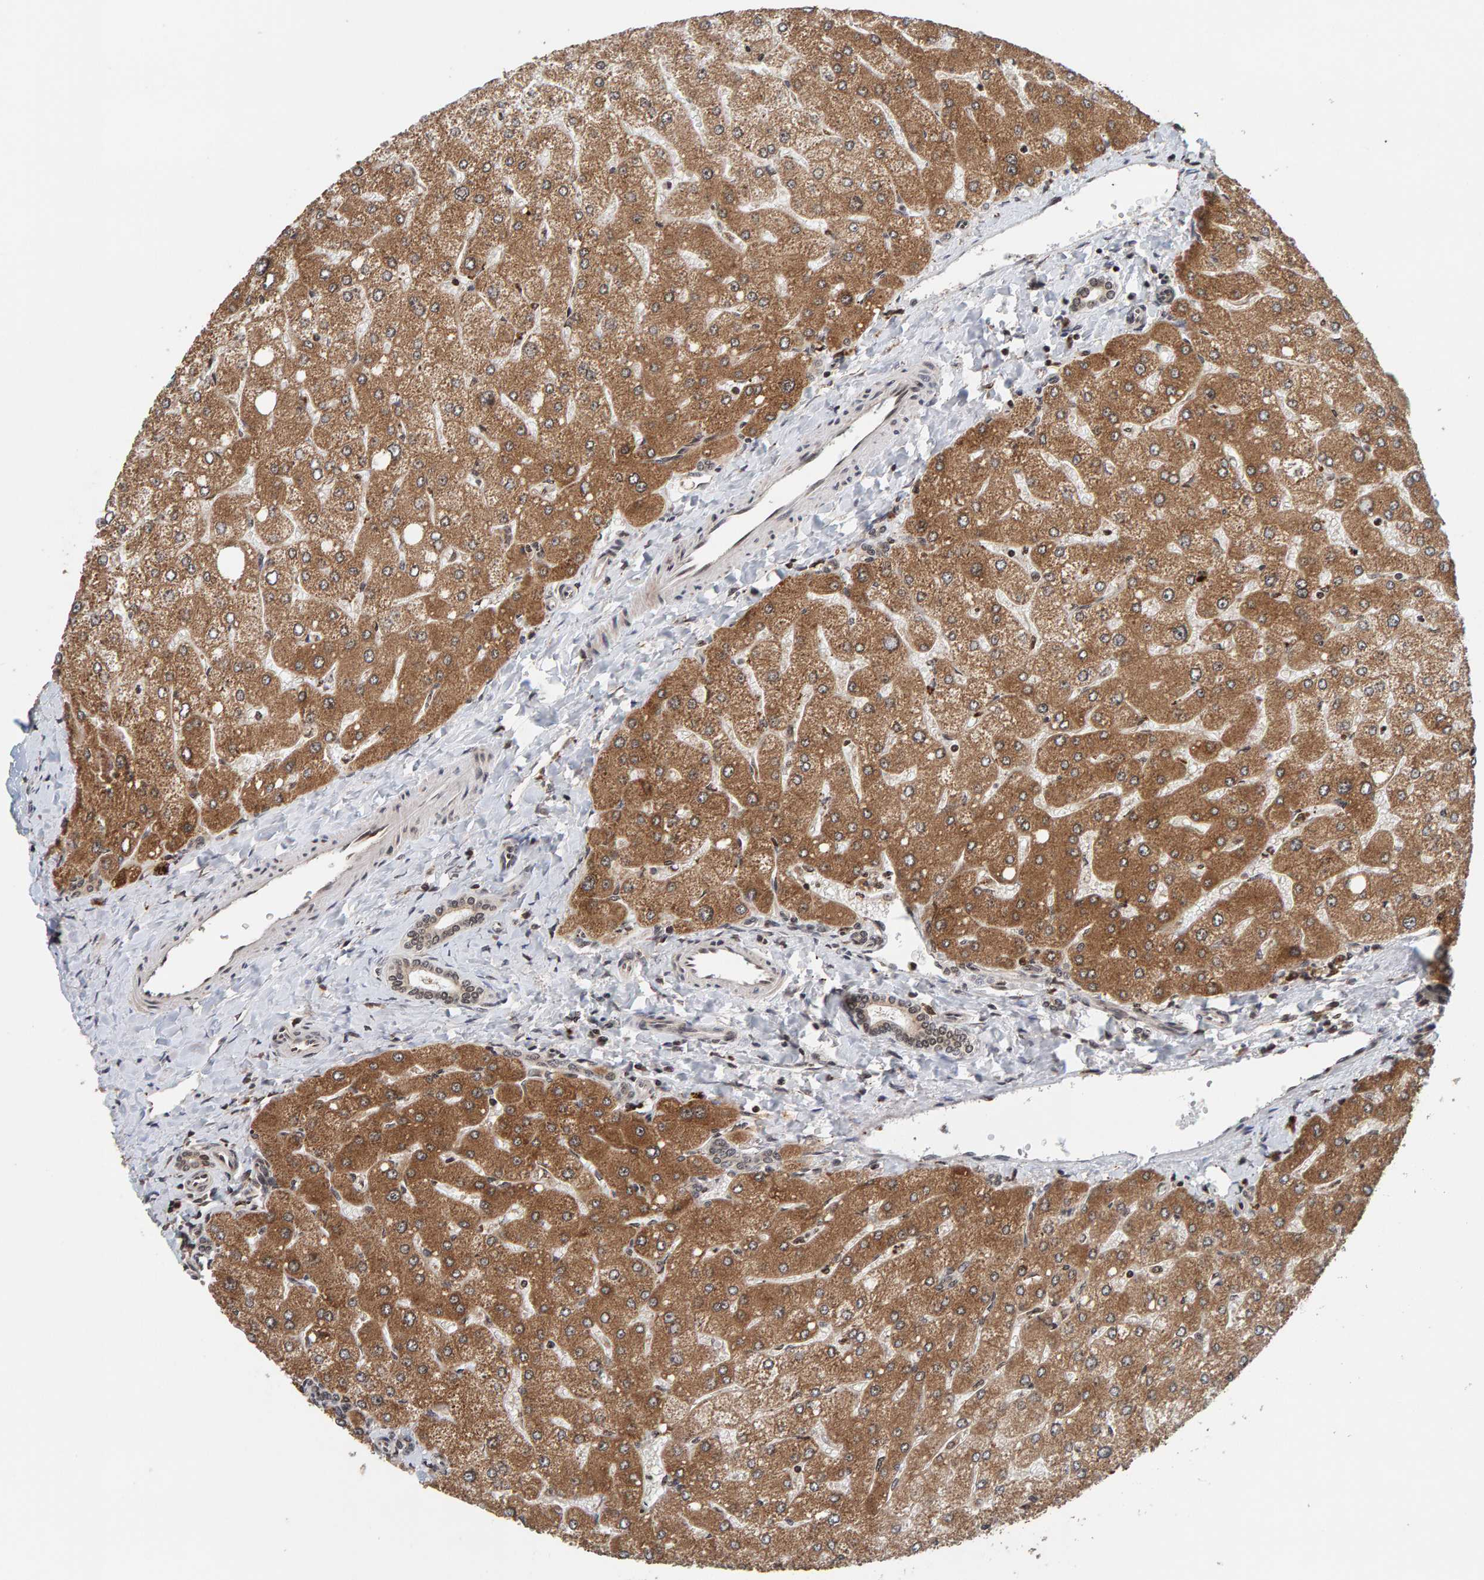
{"staining": {"intensity": "weak", "quantity": "<25%", "location": "cytoplasmic/membranous,nuclear"}, "tissue": "liver", "cell_type": "Cholangiocytes", "image_type": "normal", "snomed": [{"axis": "morphology", "description": "Normal tissue, NOS"}, {"axis": "topography", "description": "Liver"}], "caption": "Photomicrograph shows no significant protein staining in cholangiocytes of normal liver. (Stains: DAB IHC with hematoxylin counter stain, Microscopy: brightfield microscopy at high magnification).", "gene": "CCDC182", "patient": {"sex": "male", "age": 55}}